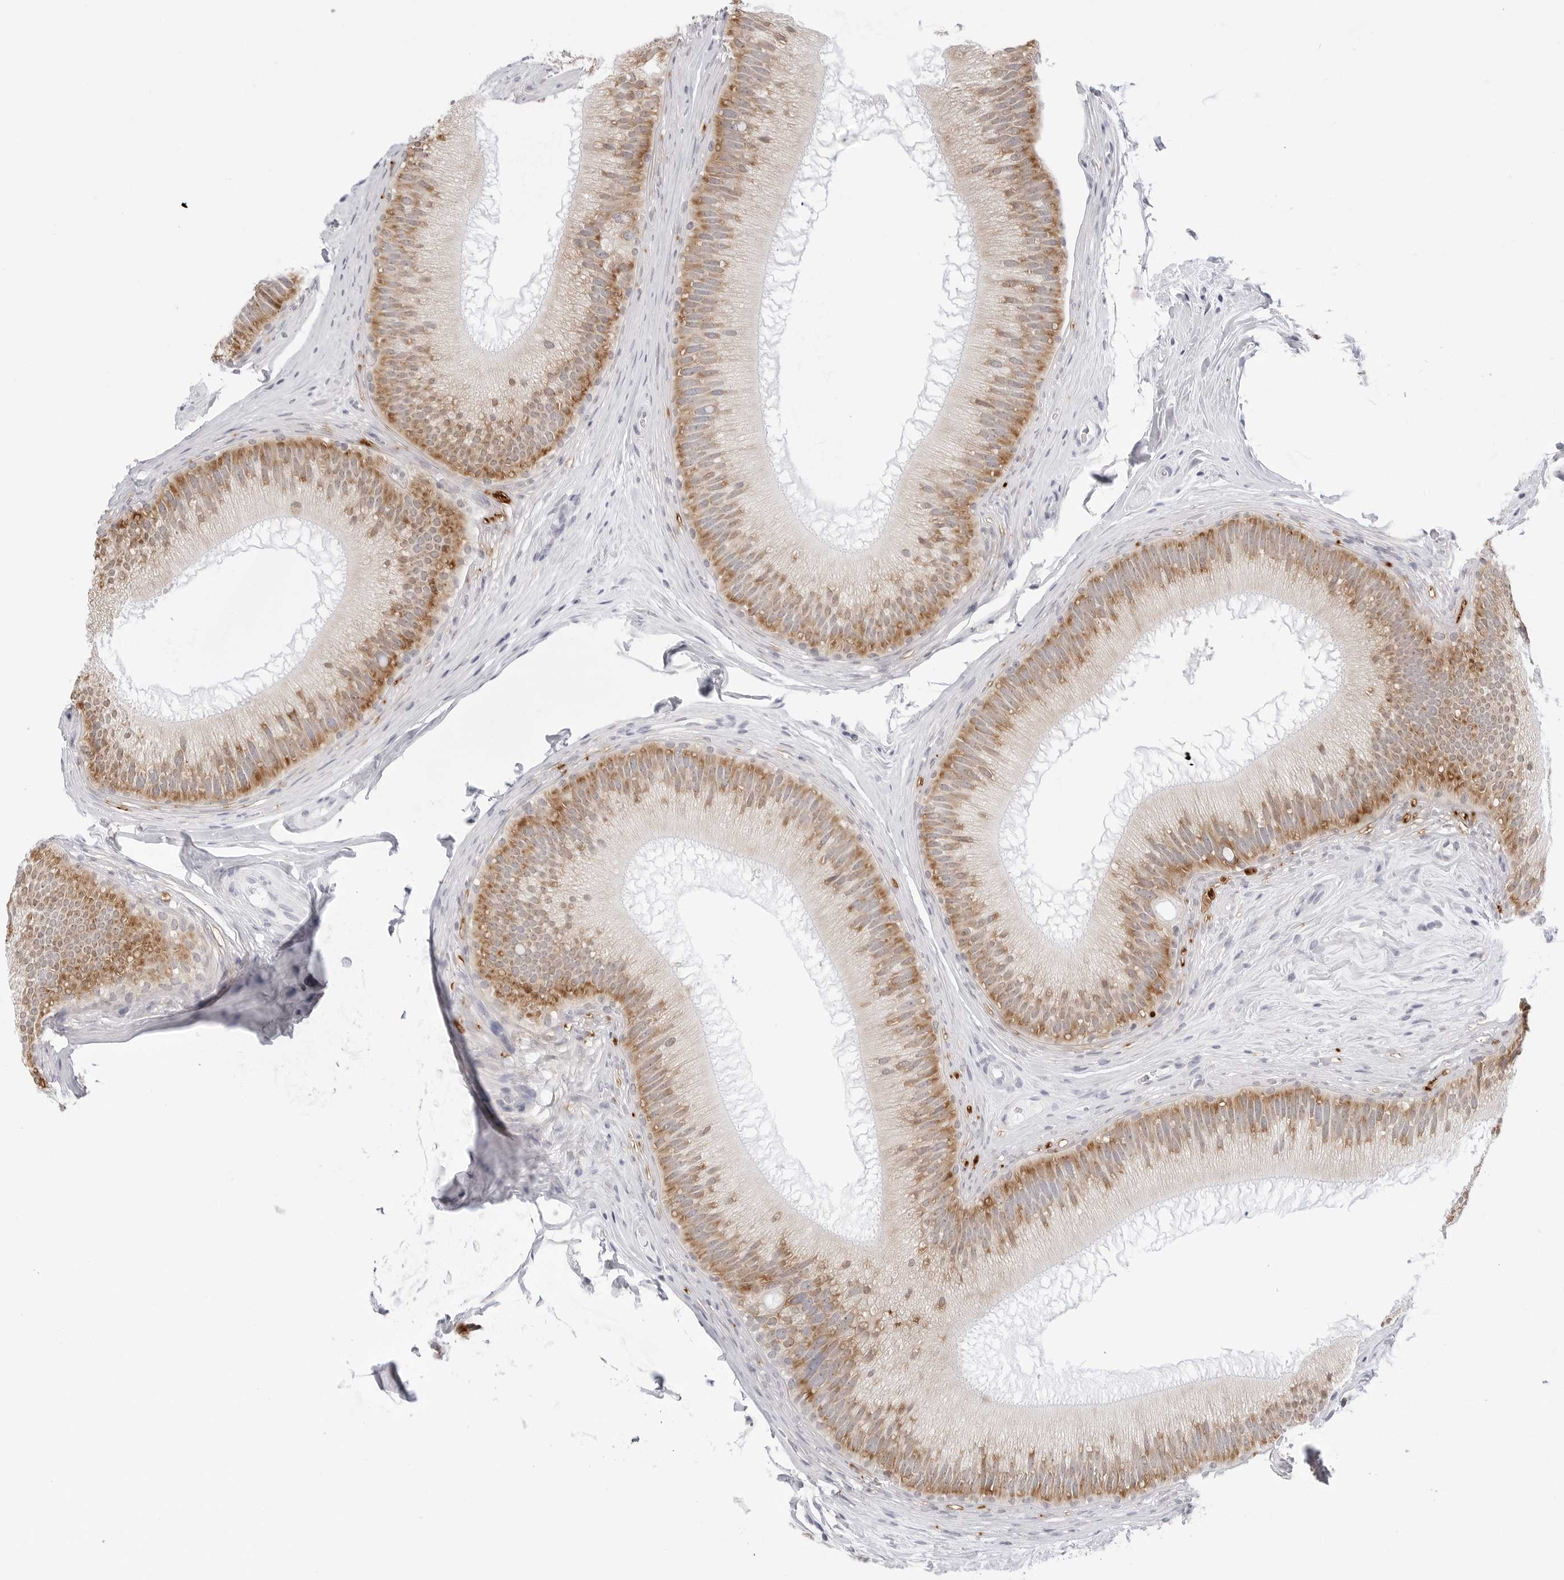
{"staining": {"intensity": "moderate", "quantity": ">75%", "location": "cytoplasmic/membranous"}, "tissue": "epididymis", "cell_type": "Glandular cells", "image_type": "normal", "snomed": [{"axis": "morphology", "description": "Normal tissue, NOS"}, {"axis": "topography", "description": "Epididymis"}], "caption": "Immunohistochemical staining of unremarkable human epididymis exhibits medium levels of moderate cytoplasmic/membranous expression in approximately >75% of glandular cells.", "gene": "RPN1", "patient": {"sex": "male", "age": 45}}